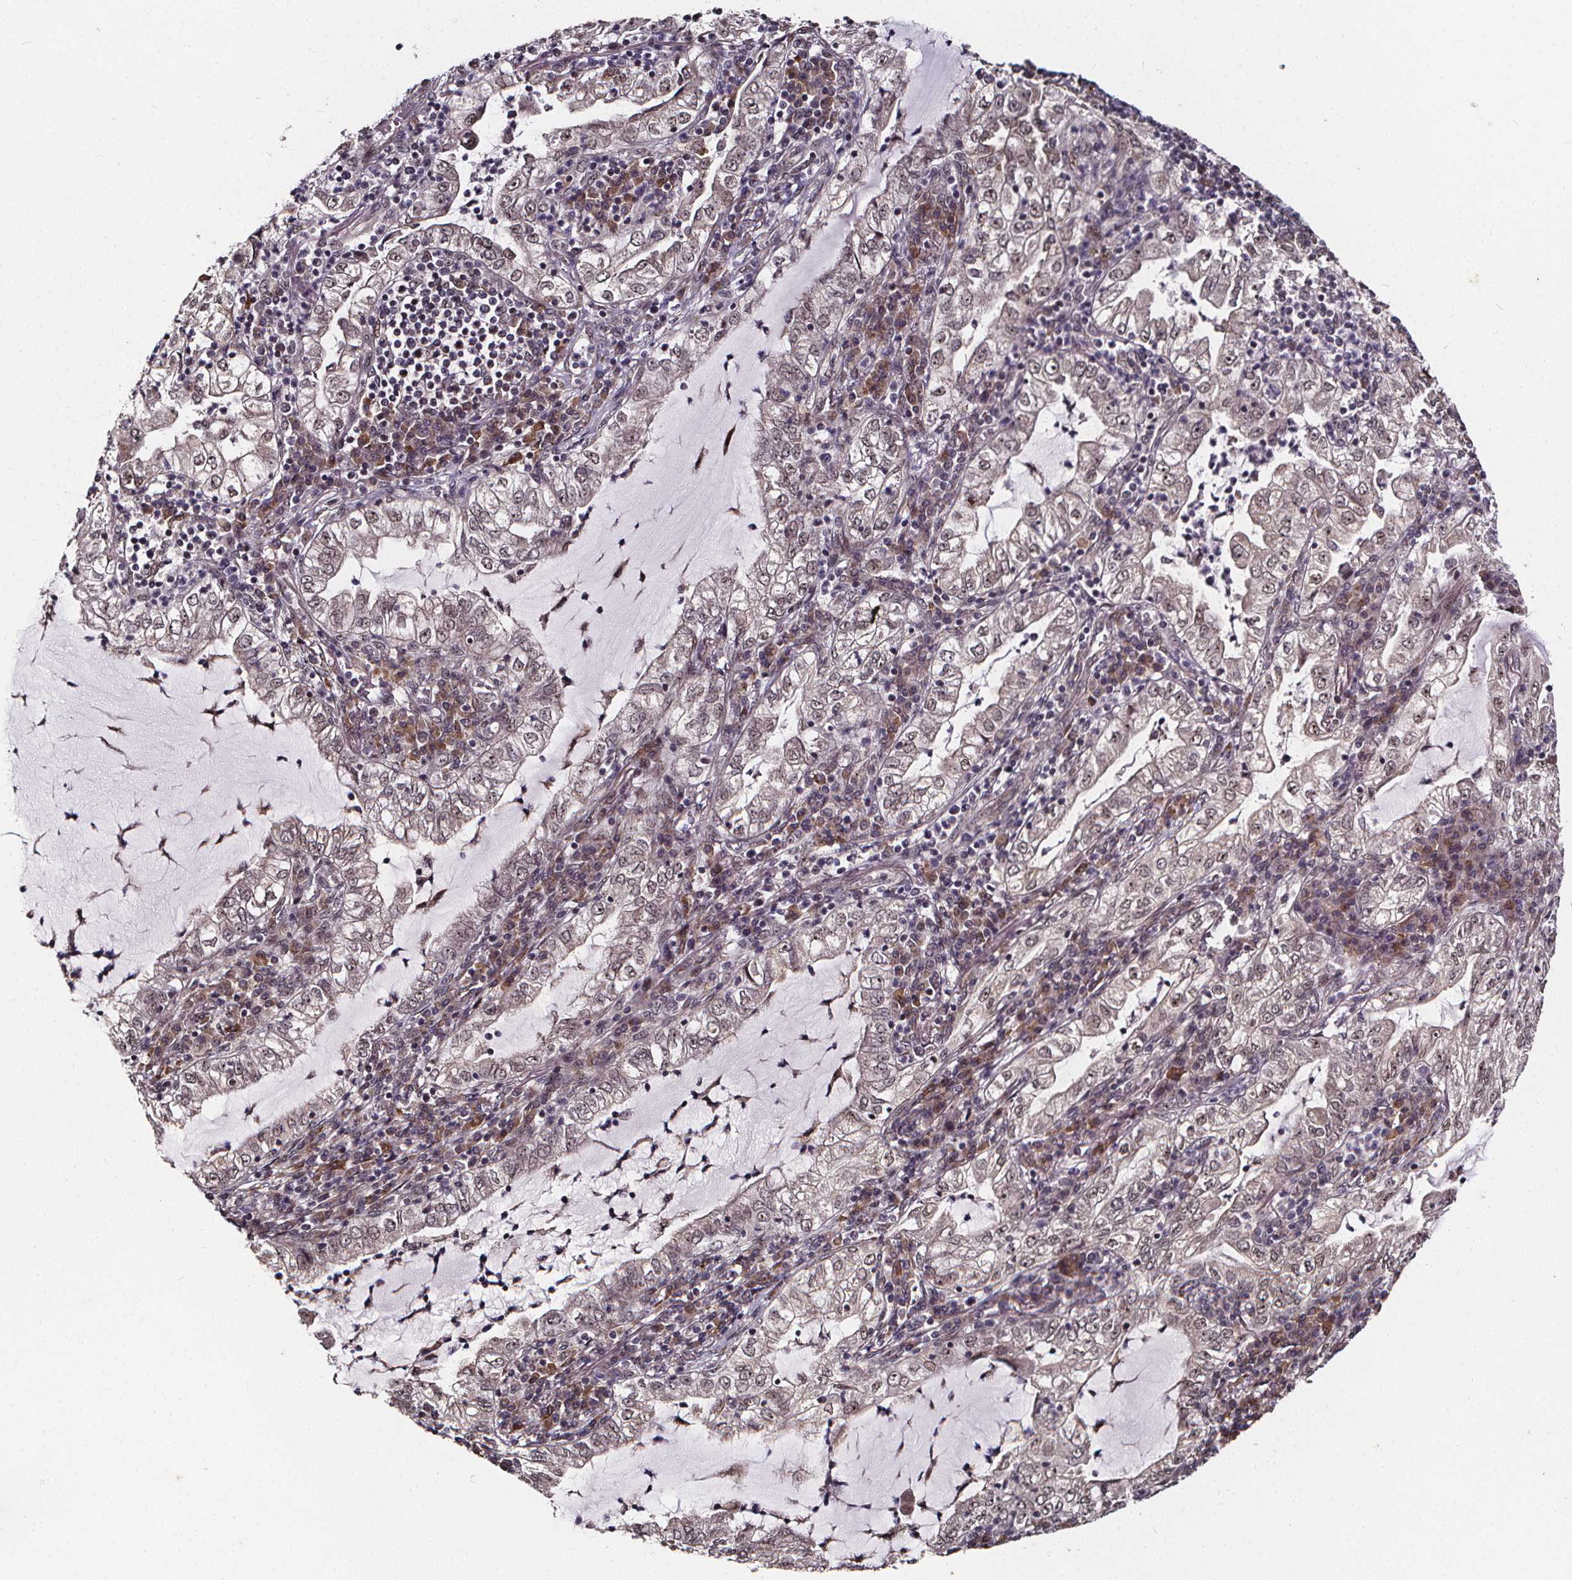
{"staining": {"intensity": "weak", "quantity": "25%-75%", "location": "nuclear"}, "tissue": "lung cancer", "cell_type": "Tumor cells", "image_type": "cancer", "snomed": [{"axis": "morphology", "description": "Adenocarcinoma, NOS"}, {"axis": "topography", "description": "Lung"}], "caption": "This photomicrograph demonstrates IHC staining of adenocarcinoma (lung), with low weak nuclear positivity in approximately 25%-75% of tumor cells.", "gene": "DDIT3", "patient": {"sex": "female", "age": 73}}